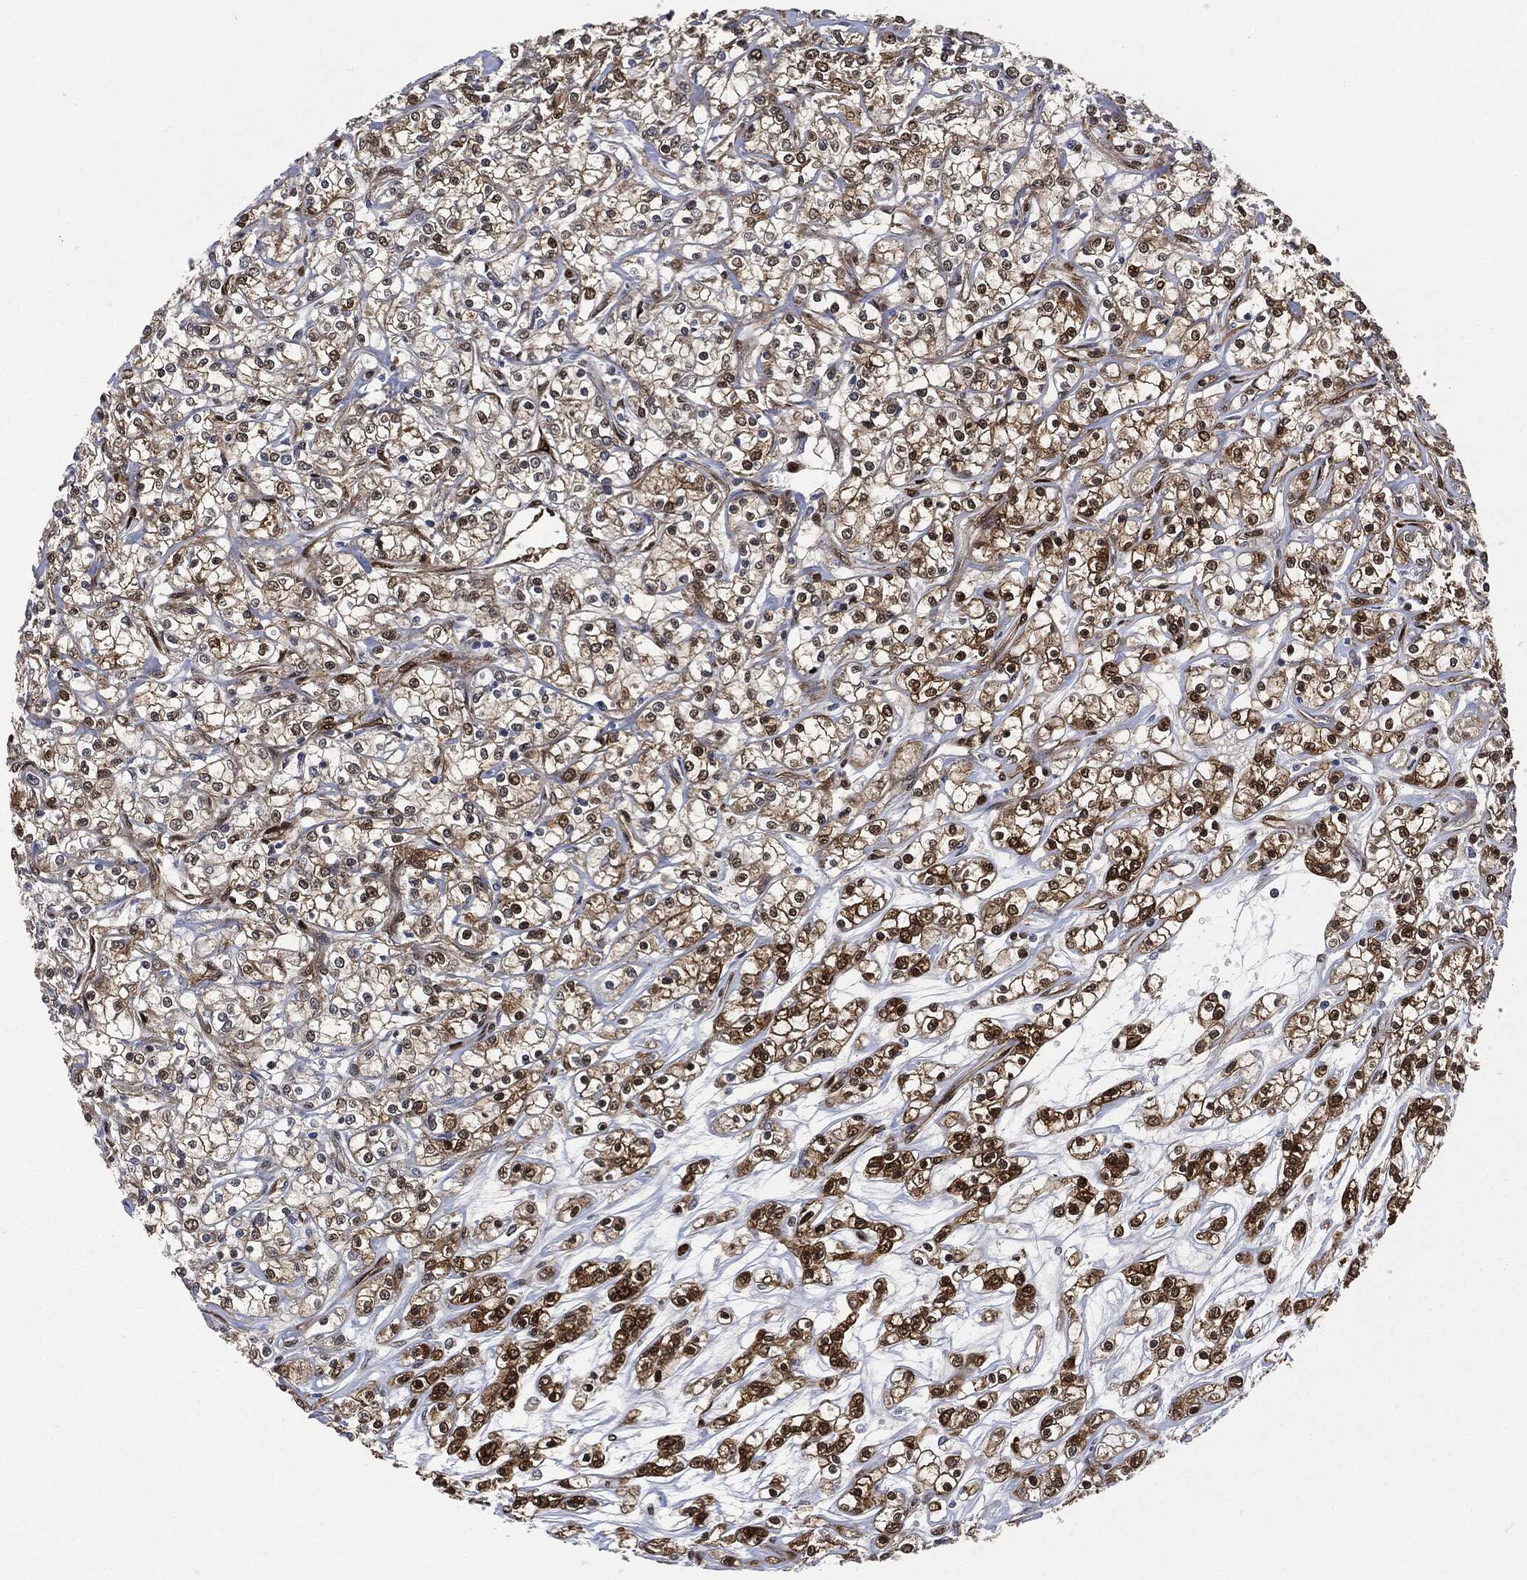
{"staining": {"intensity": "strong", "quantity": "25%-75%", "location": "cytoplasmic/membranous,nuclear"}, "tissue": "renal cancer", "cell_type": "Tumor cells", "image_type": "cancer", "snomed": [{"axis": "morphology", "description": "Adenocarcinoma, NOS"}, {"axis": "topography", "description": "Kidney"}], "caption": "Immunohistochemical staining of human renal adenocarcinoma reveals strong cytoplasmic/membranous and nuclear protein expression in approximately 25%-75% of tumor cells. Immunohistochemistry stains the protein of interest in brown and the nuclei are stained blue.", "gene": "DCTN1", "patient": {"sex": "female", "age": 59}}